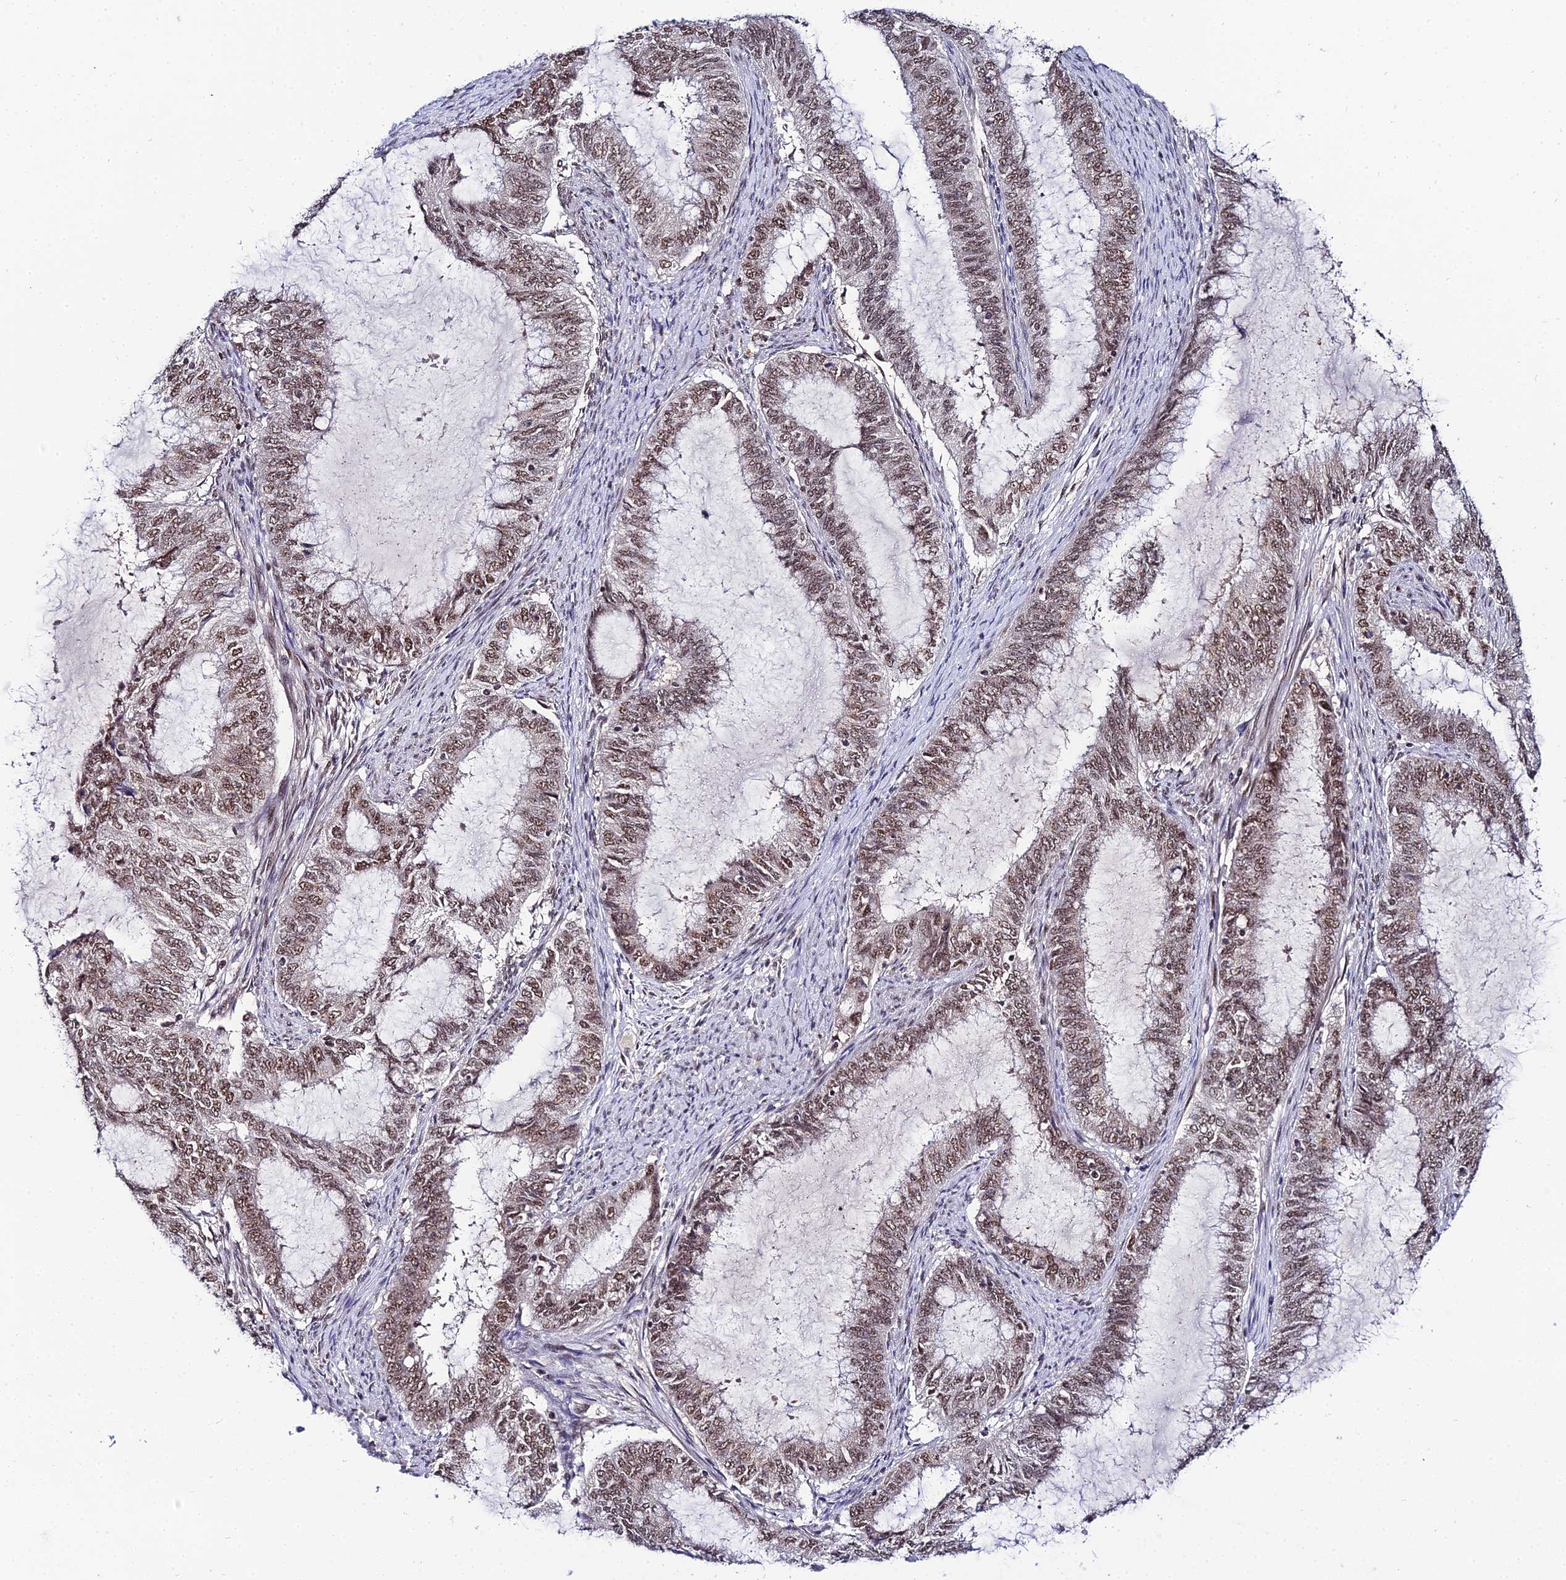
{"staining": {"intensity": "moderate", "quantity": ">75%", "location": "nuclear"}, "tissue": "endometrial cancer", "cell_type": "Tumor cells", "image_type": "cancer", "snomed": [{"axis": "morphology", "description": "Adenocarcinoma, NOS"}, {"axis": "topography", "description": "Endometrium"}], "caption": "A high-resolution histopathology image shows IHC staining of endometrial cancer, which demonstrates moderate nuclear positivity in about >75% of tumor cells.", "gene": "EXOSC3", "patient": {"sex": "female", "age": 51}}